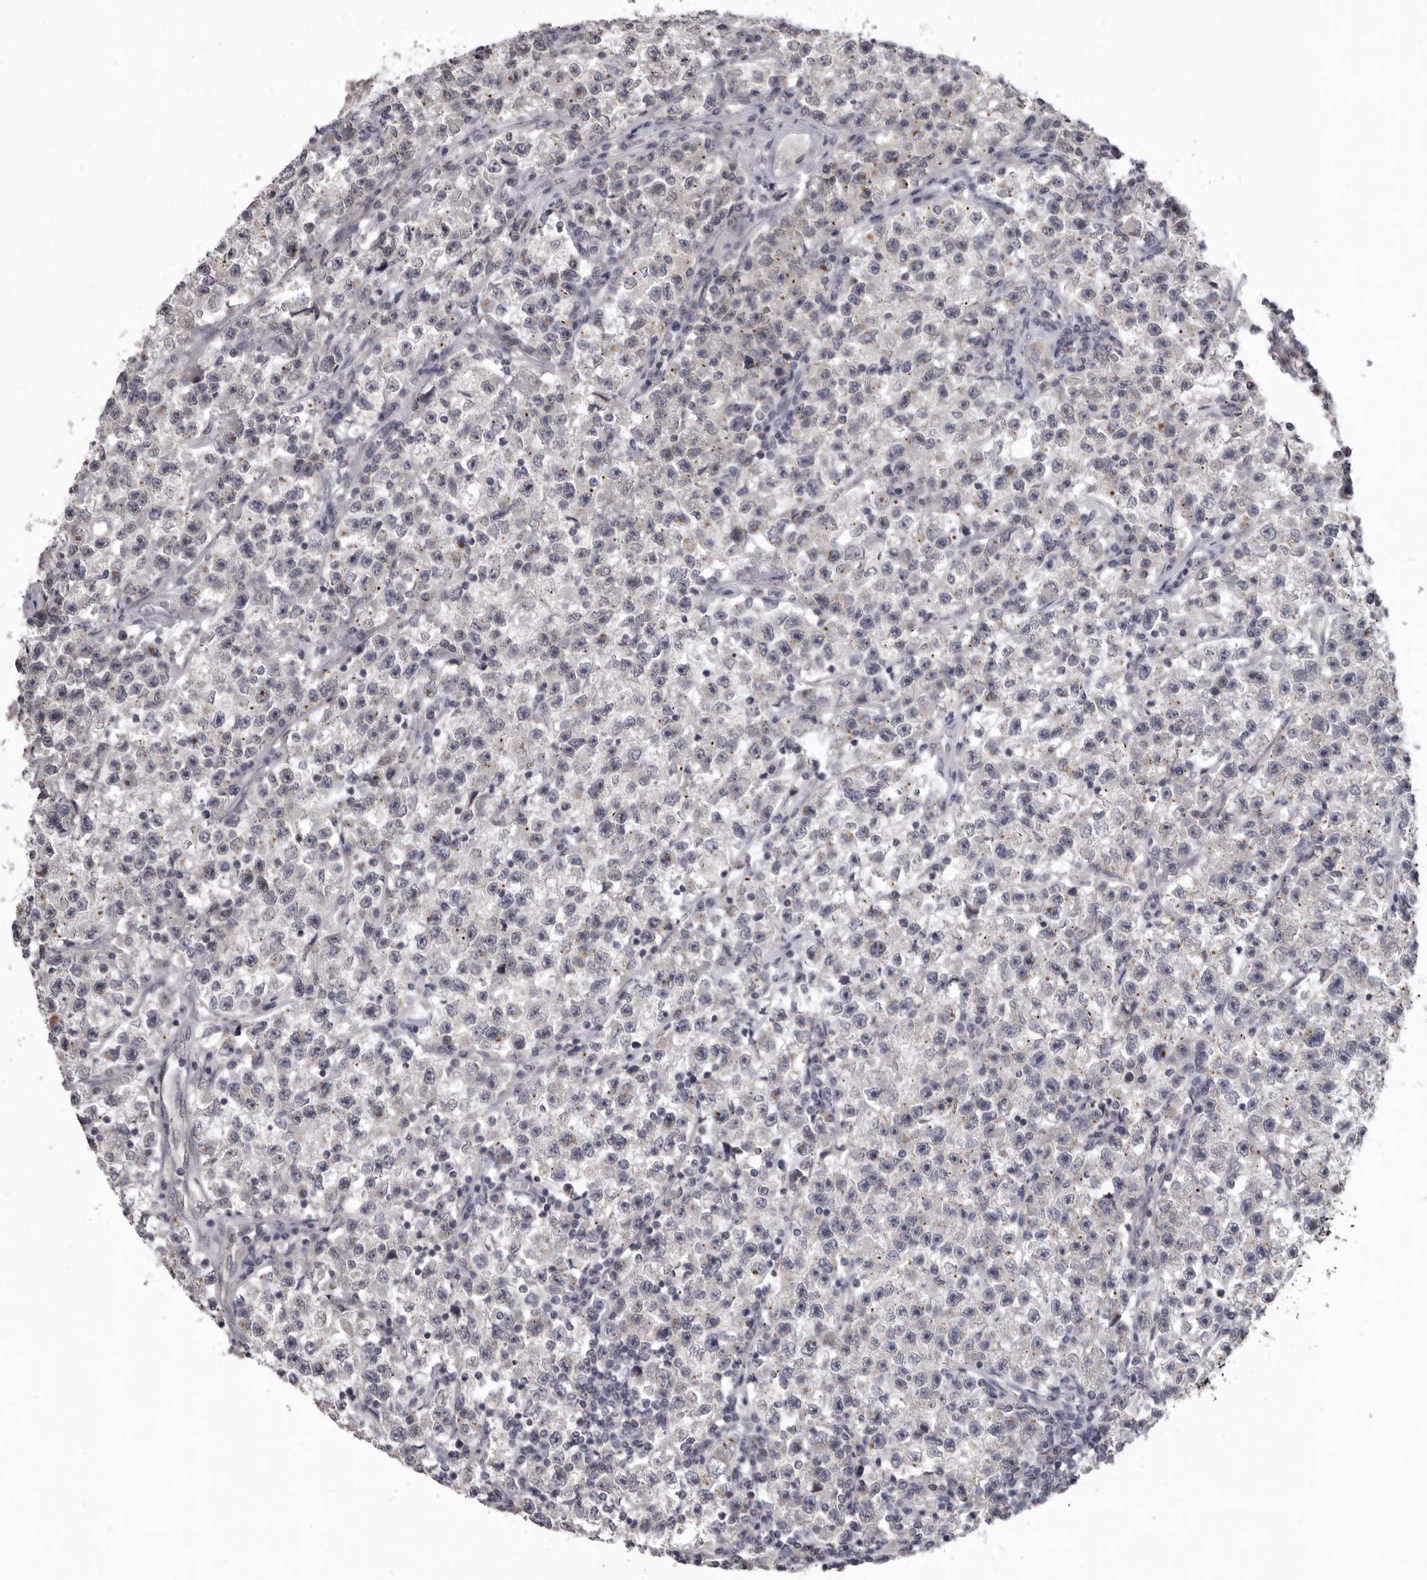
{"staining": {"intensity": "negative", "quantity": "none", "location": "none"}, "tissue": "testis cancer", "cell_type": "Tumor cells", "image_type": "cancer", "snomed": [{"axis": "morphology", "description": "Seminoma, NOS"}, {"axis": "topography", "description": "Testis"}], "caption": "A micrograph of testis cancer stained for a protein exhibits no brown staining in tumor cells.", "gene": "SULT1E1", "patient": {"sex": "male", "age": 22}}